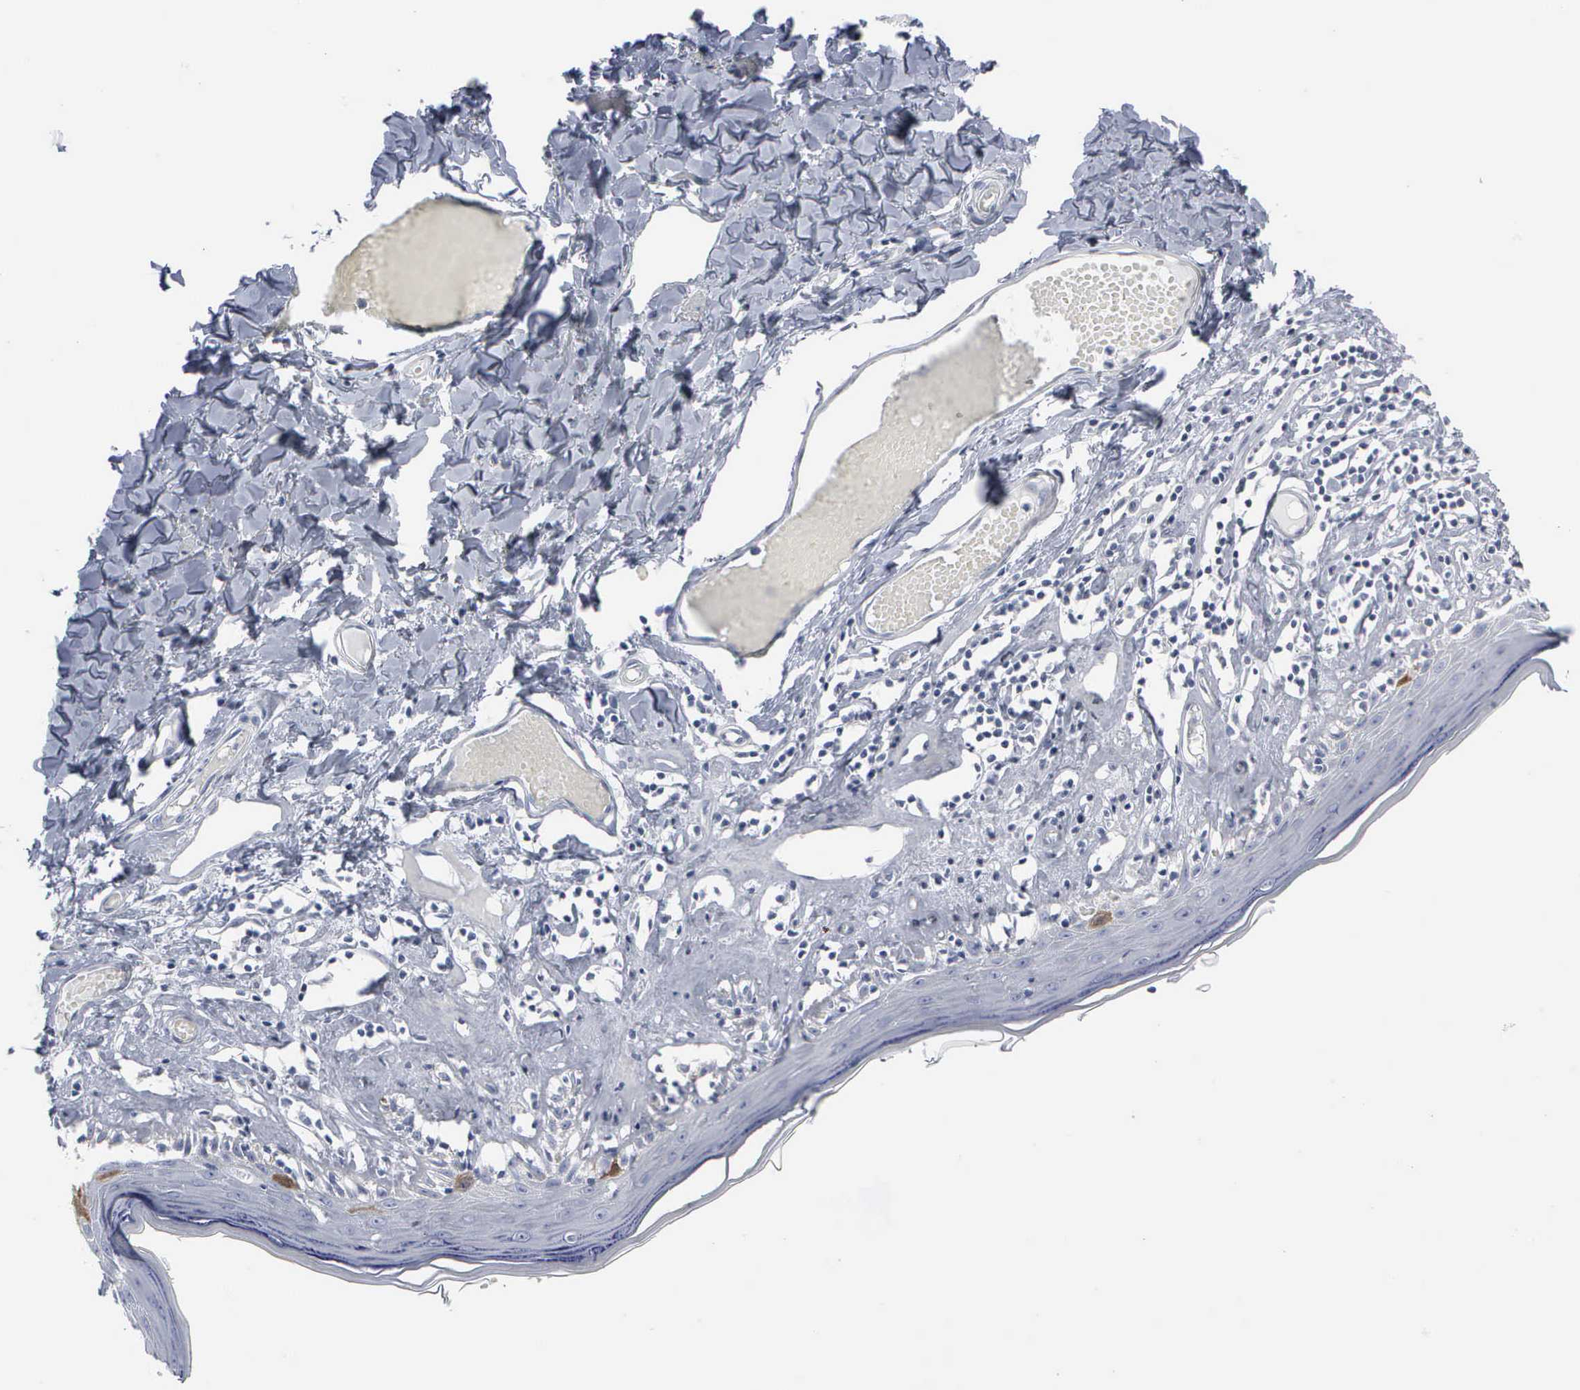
{"staining": {"intensity": "moderate", "quantity": "<25%", "location": "cytoplasmic/membranous"}, "tissue": "skin", "cell_type": "Epidermal cells", "image_type": "normal", "snomed": [{"axis": "morphology", "description": "Normal tissue, NOS"}, {"axis": "topography", "description": "Vascular tissue"}, {"axis": "topography", "description": "Vulva"}, {"axis": "topography", "description": "Peripheral nerve tissue"}], "caption": "Protein staining of normal skin reveals moderate cytoplasmic/membranous positivity in approximately <25% of epidermal cells. (brown staining indicates protein expression, while blue staining denotes nuclei).", "gene": "CCNB1", "patient": {"sex": "female", "age": 86}}